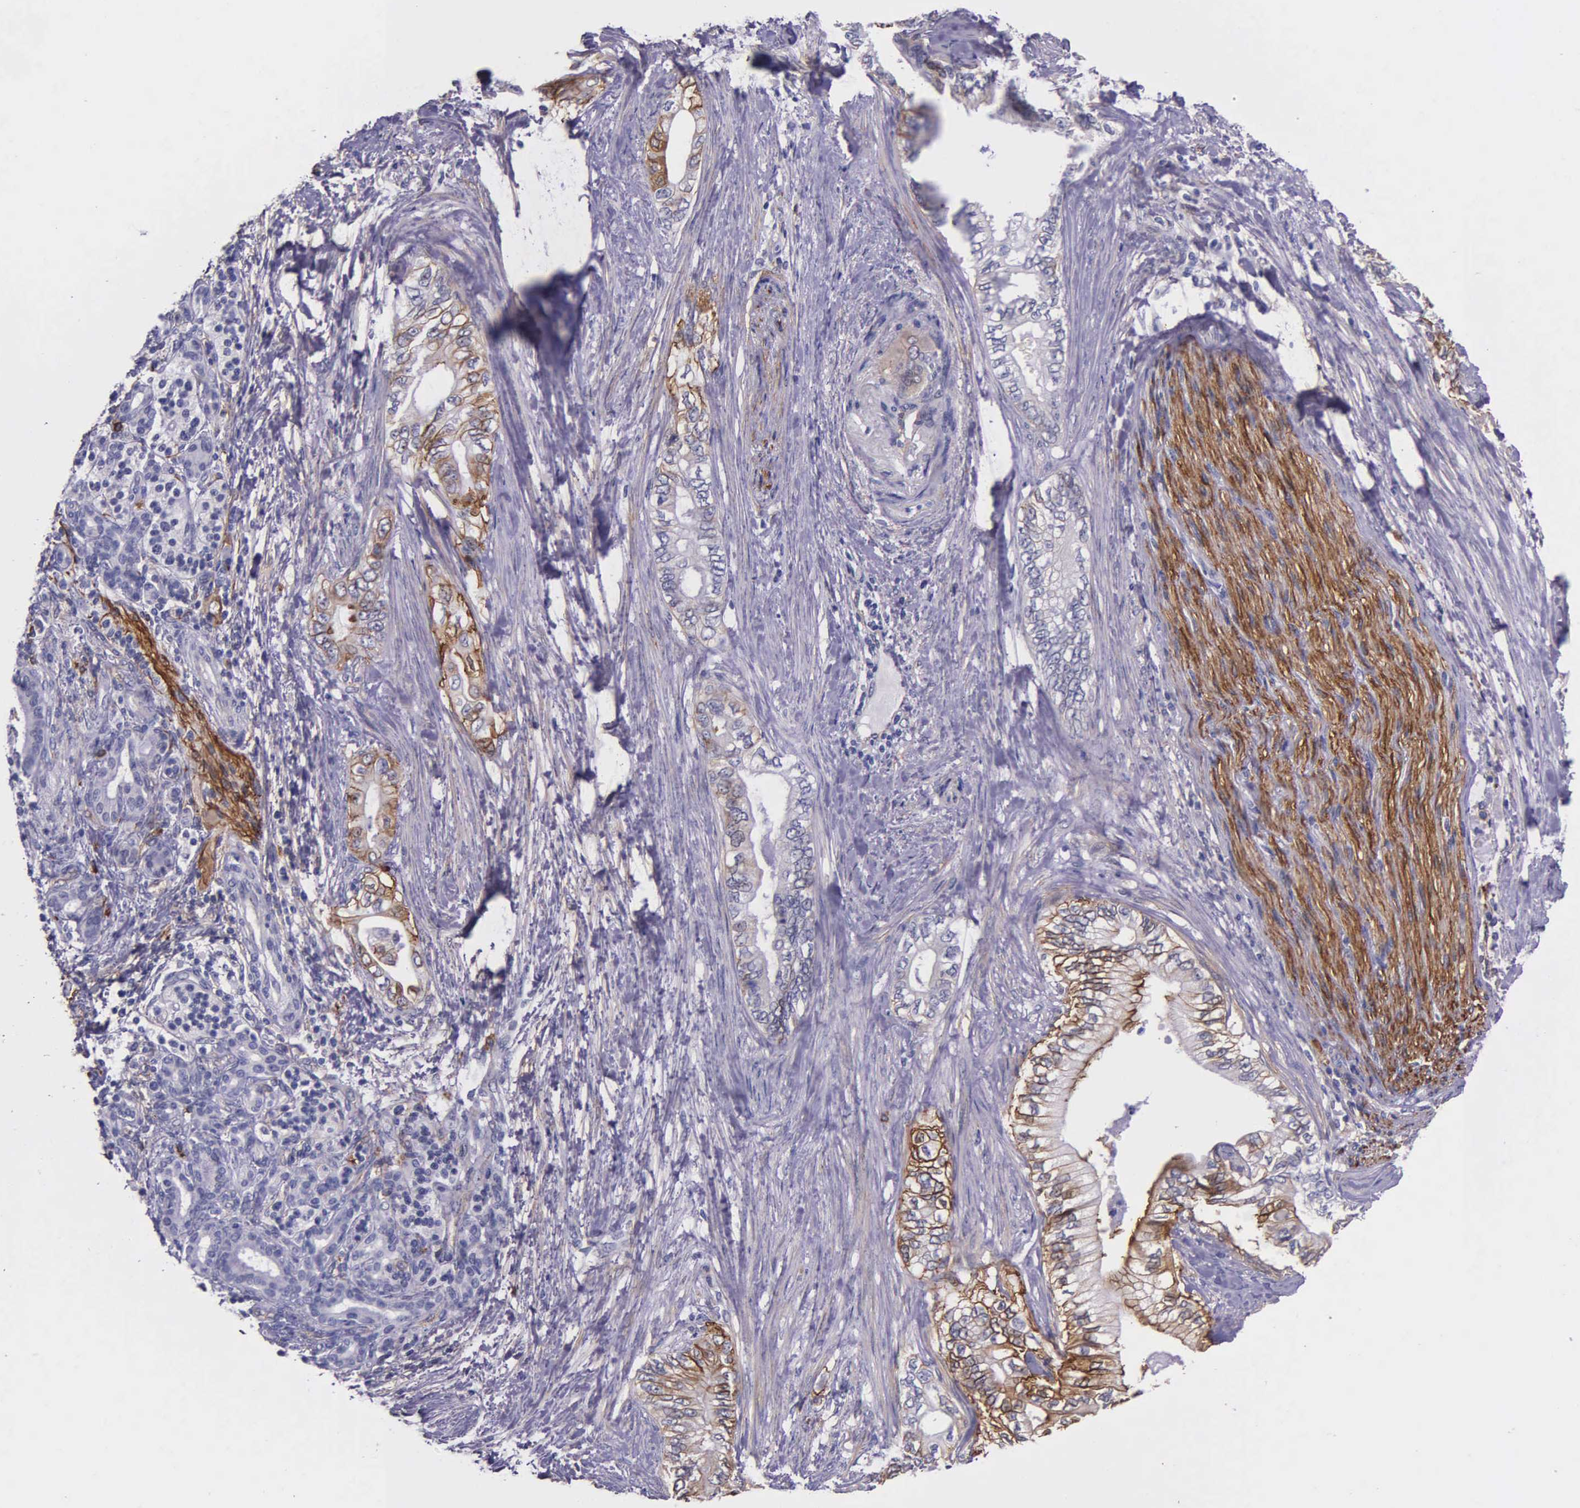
{"staining": {"intensity": "weak", "quantity": "25%-75%", "location": "cytoplasmic/membranous"}, "tissue": "pancreatic cancer", "cell_type": "Tumor cells", "image_type": "cancer", "snomed": [{"axis": "morphology", "description": "Adenocarcinoma, NOS"}, {"axis": "topography", "description": "Pancreas"}], "caption": "Protein staining by immunohistochemistry exhibits weak cytoplasmic/membranous expression in about 25%-75% of tumor cells in pancreatic cancer.", "gene": "AHNAK2", "patient": {"sex": "female", "age": 66}}